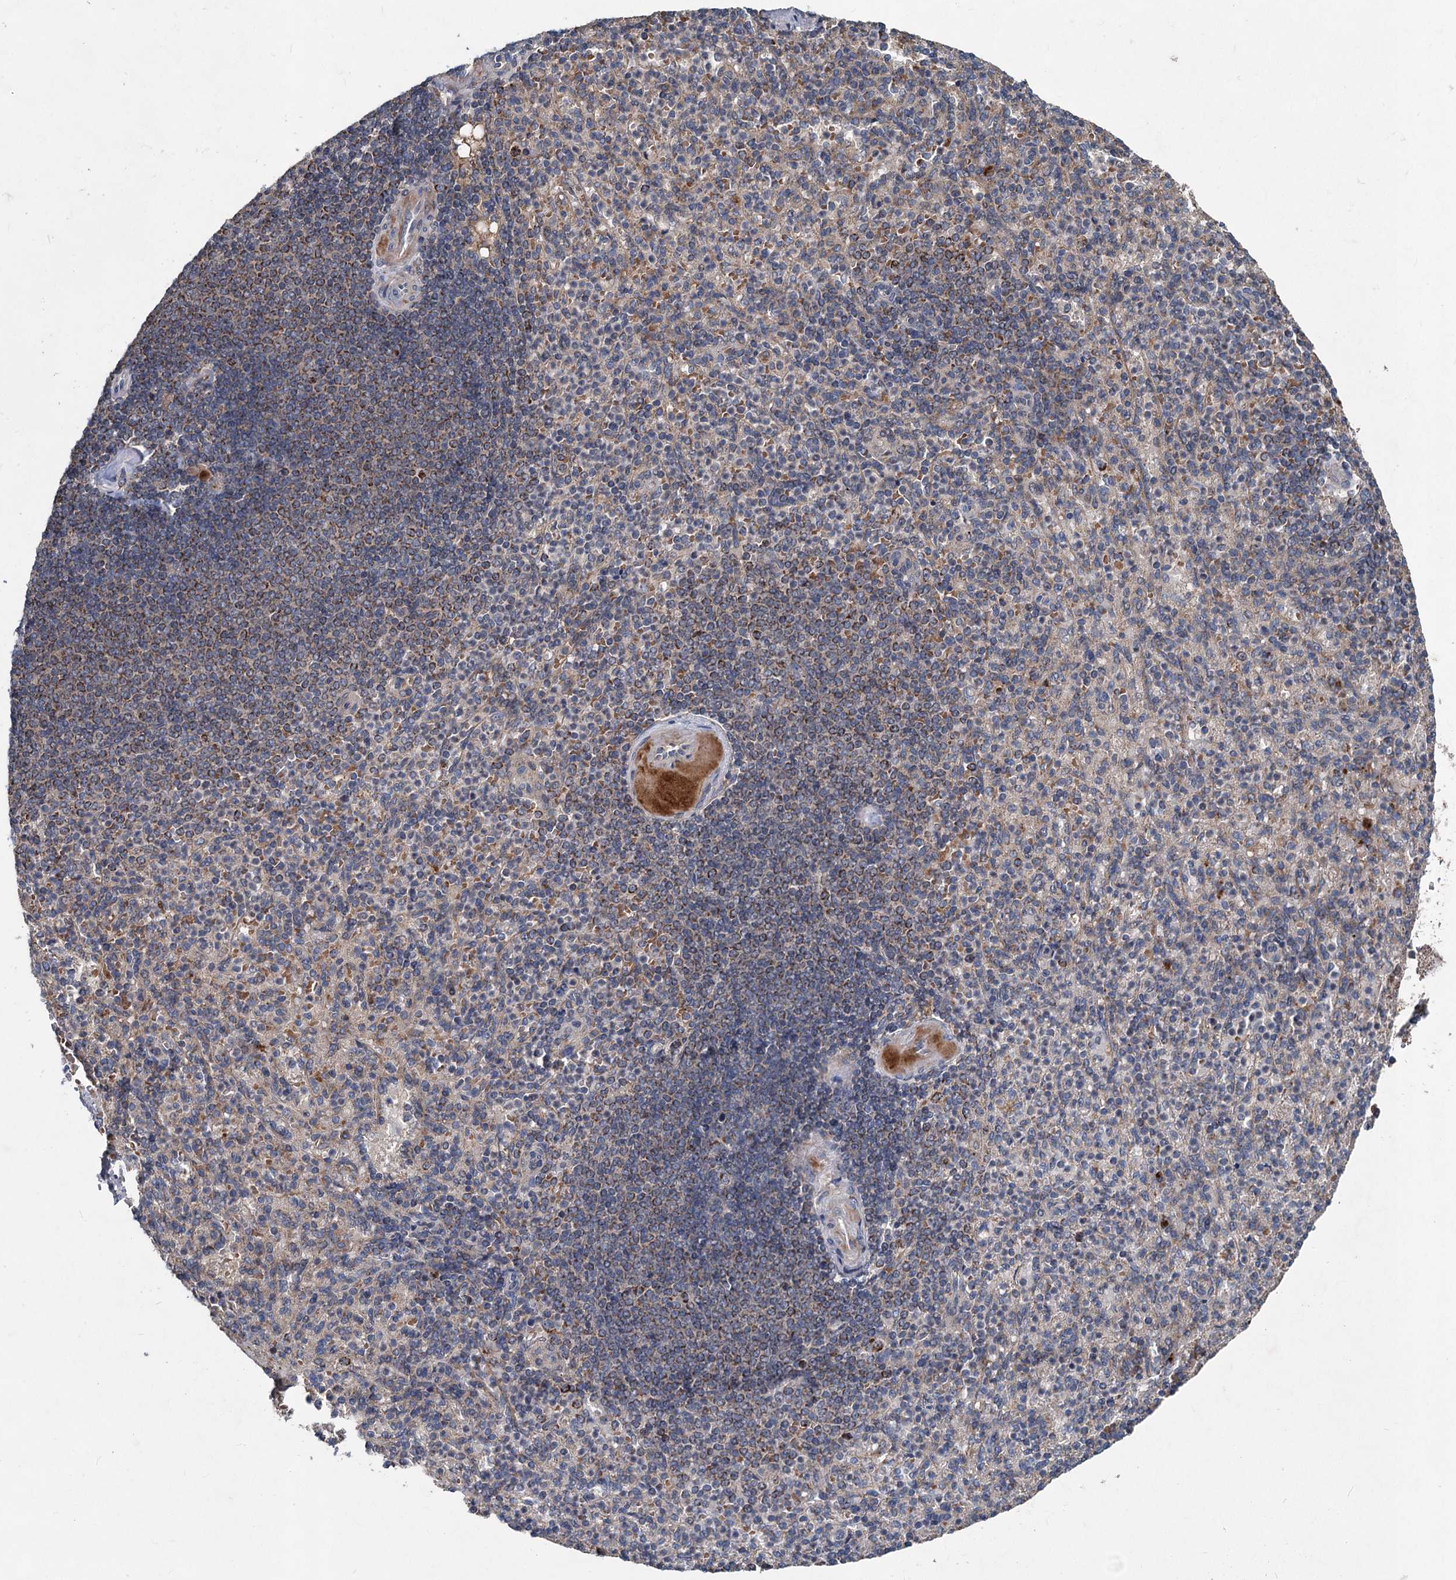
{"staining": {"intensity": "weak", "quantity": "<25%", "location": "cytoplasmic/membranous"}, "tissue": "spleen", "cell_type": "Cells in red pulp", "image_type": "normal", "snomed": [{"axis": "morphology", "description": "Normal tissue, NOS"}, {"axis": "topography", "description": "Spleen"}], "caption": "Spleen was stained to show a protein in brown. There is no significant staining in cells in red pulp. (DAB immunohistochemistry (IHC), high magnification).", "gene": "OTUB1", "patient": {"sex": "female", "age": 74}}